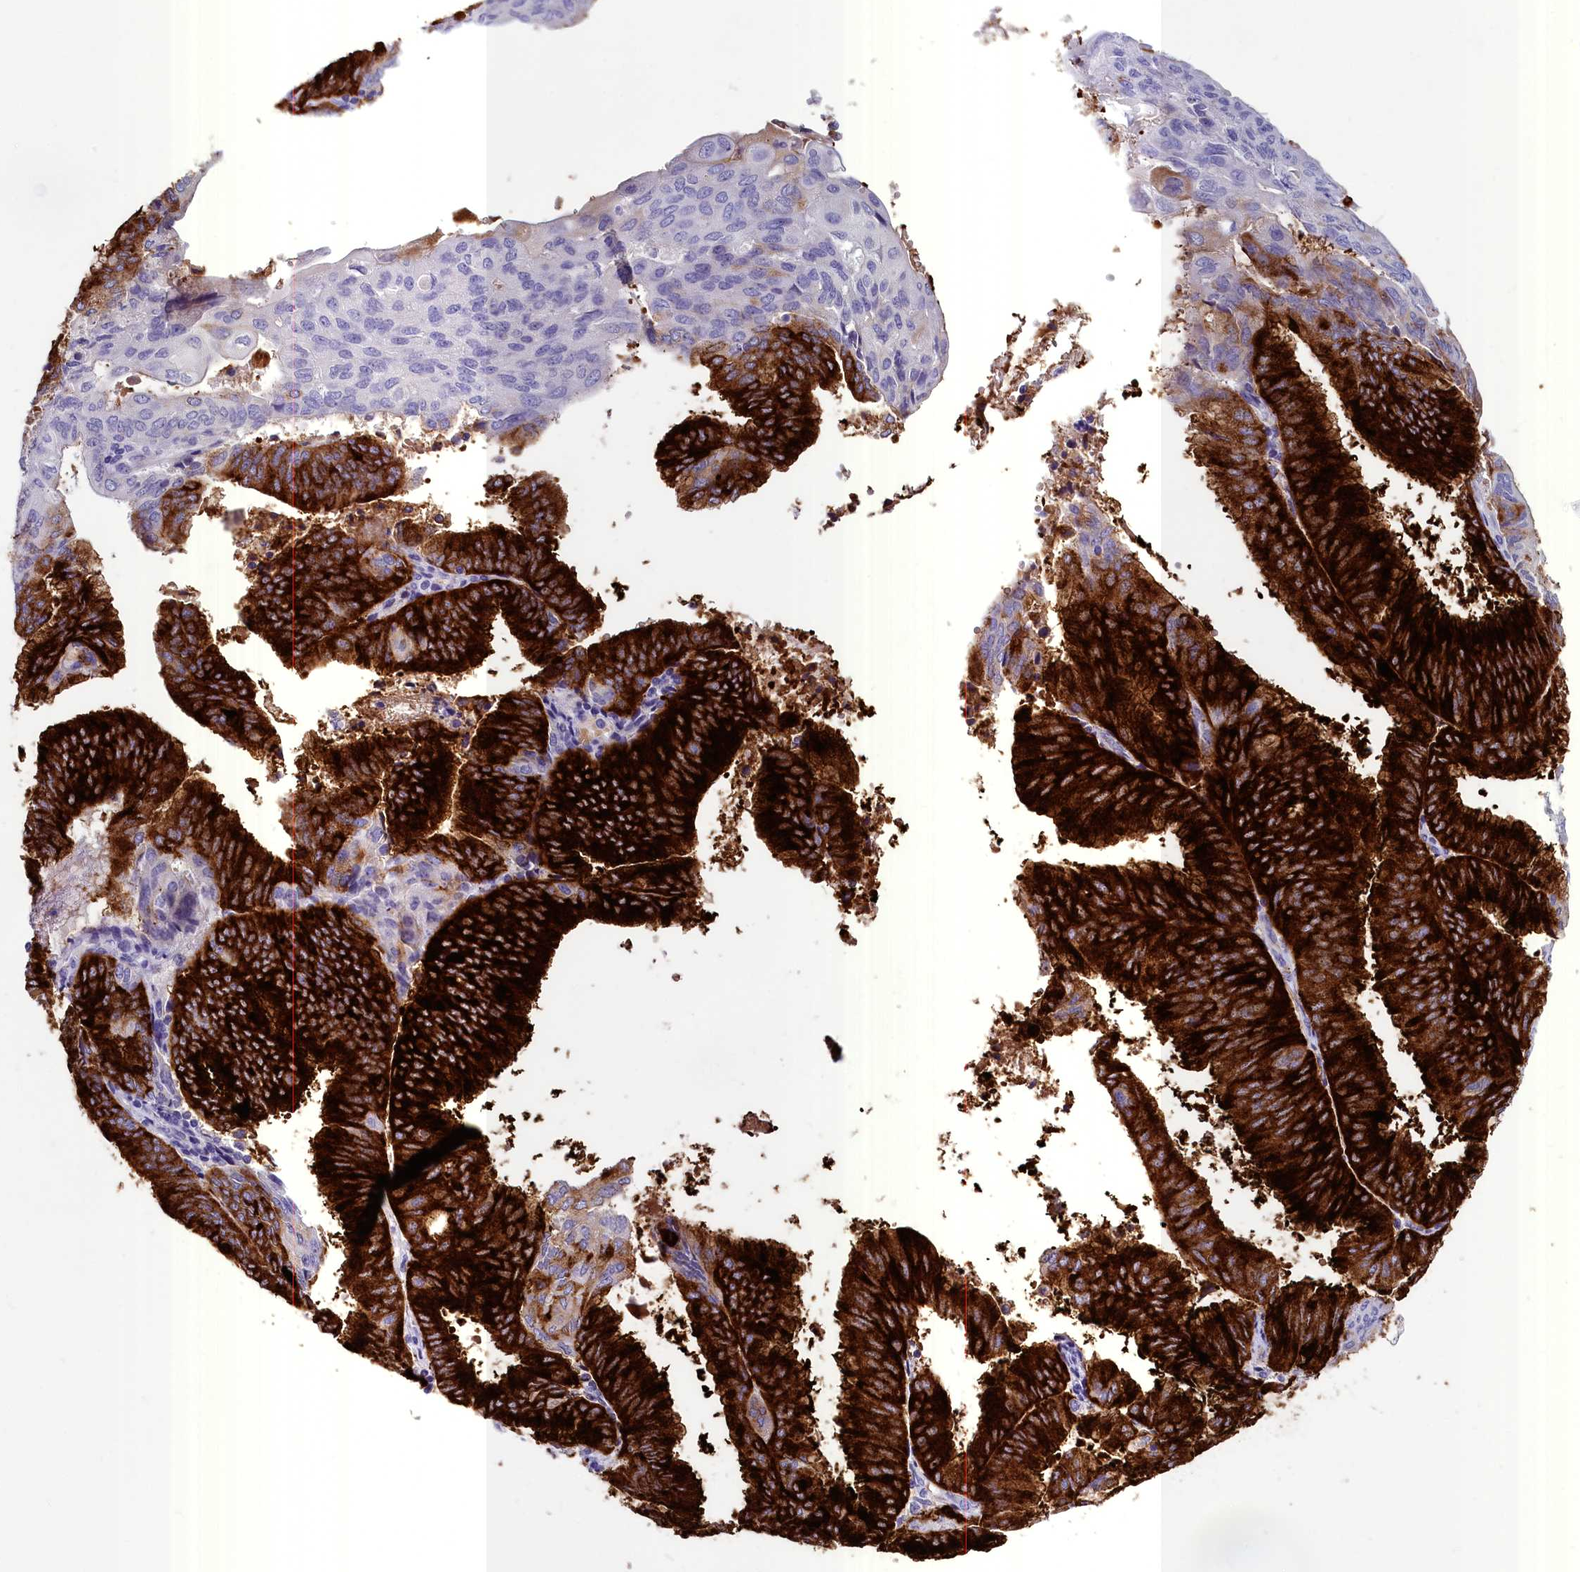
{"staining": {"intensity": "strong", "quantity": ">75%", "location": "cytoplasmic/membranous"}, "tissue": "endometrial cancer", "cell_type": "Tumor cells", "image_type": "cancer", "snomed": [{"axis": "morphology", "description": "Adenocarcinoma, NOS"}, {"axis": "topography", "description": "Endometrium"}], "caption": "Immunohistochemistry of human endometrial adenocarcinoma shows high levels of strong cytoplasmic/membranous expression in about >75% of tumor cells.", "gene": "INSC", "patient": {"sex": "female", "age": 49}}